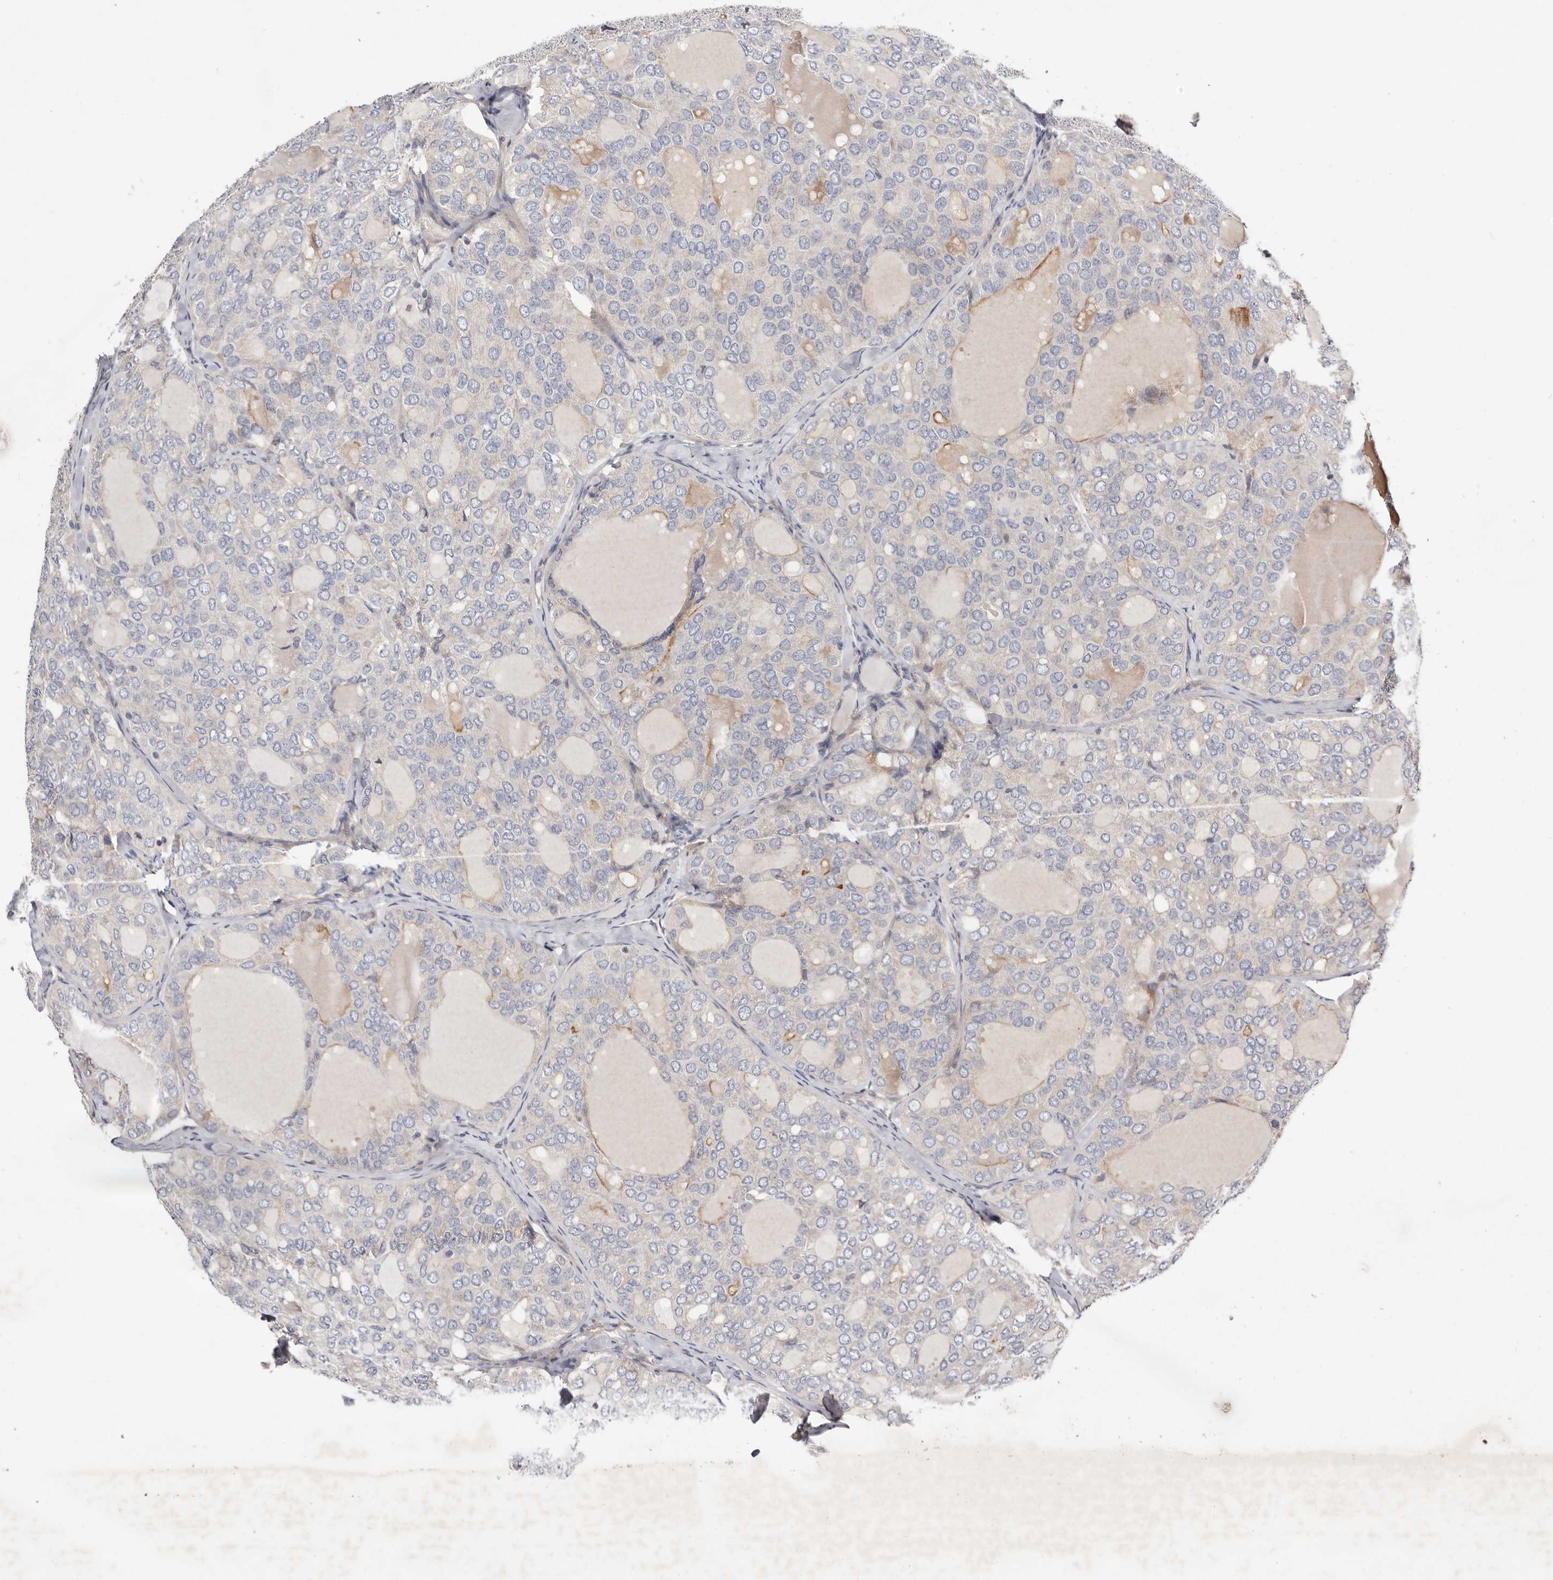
{"staining": {"intensity": "negative", "quantity": "none", "location": "none"}, "tissue": "thyroid cancer", "cell_type": "Tumor cells", "image_type": "cancer", "snomed": [{"axis": "morphology", "description": "Follicular adenoma carcinoma, NOS"}, {"axis": "topography", "description": "Thyroid gland"}], "caption": "Tumor cells show no significant positivity in thyroid cancer (follicular adenoma carcinoma).", "gene": "MACF1", "patient": {"sex": "male", "age": 75}}